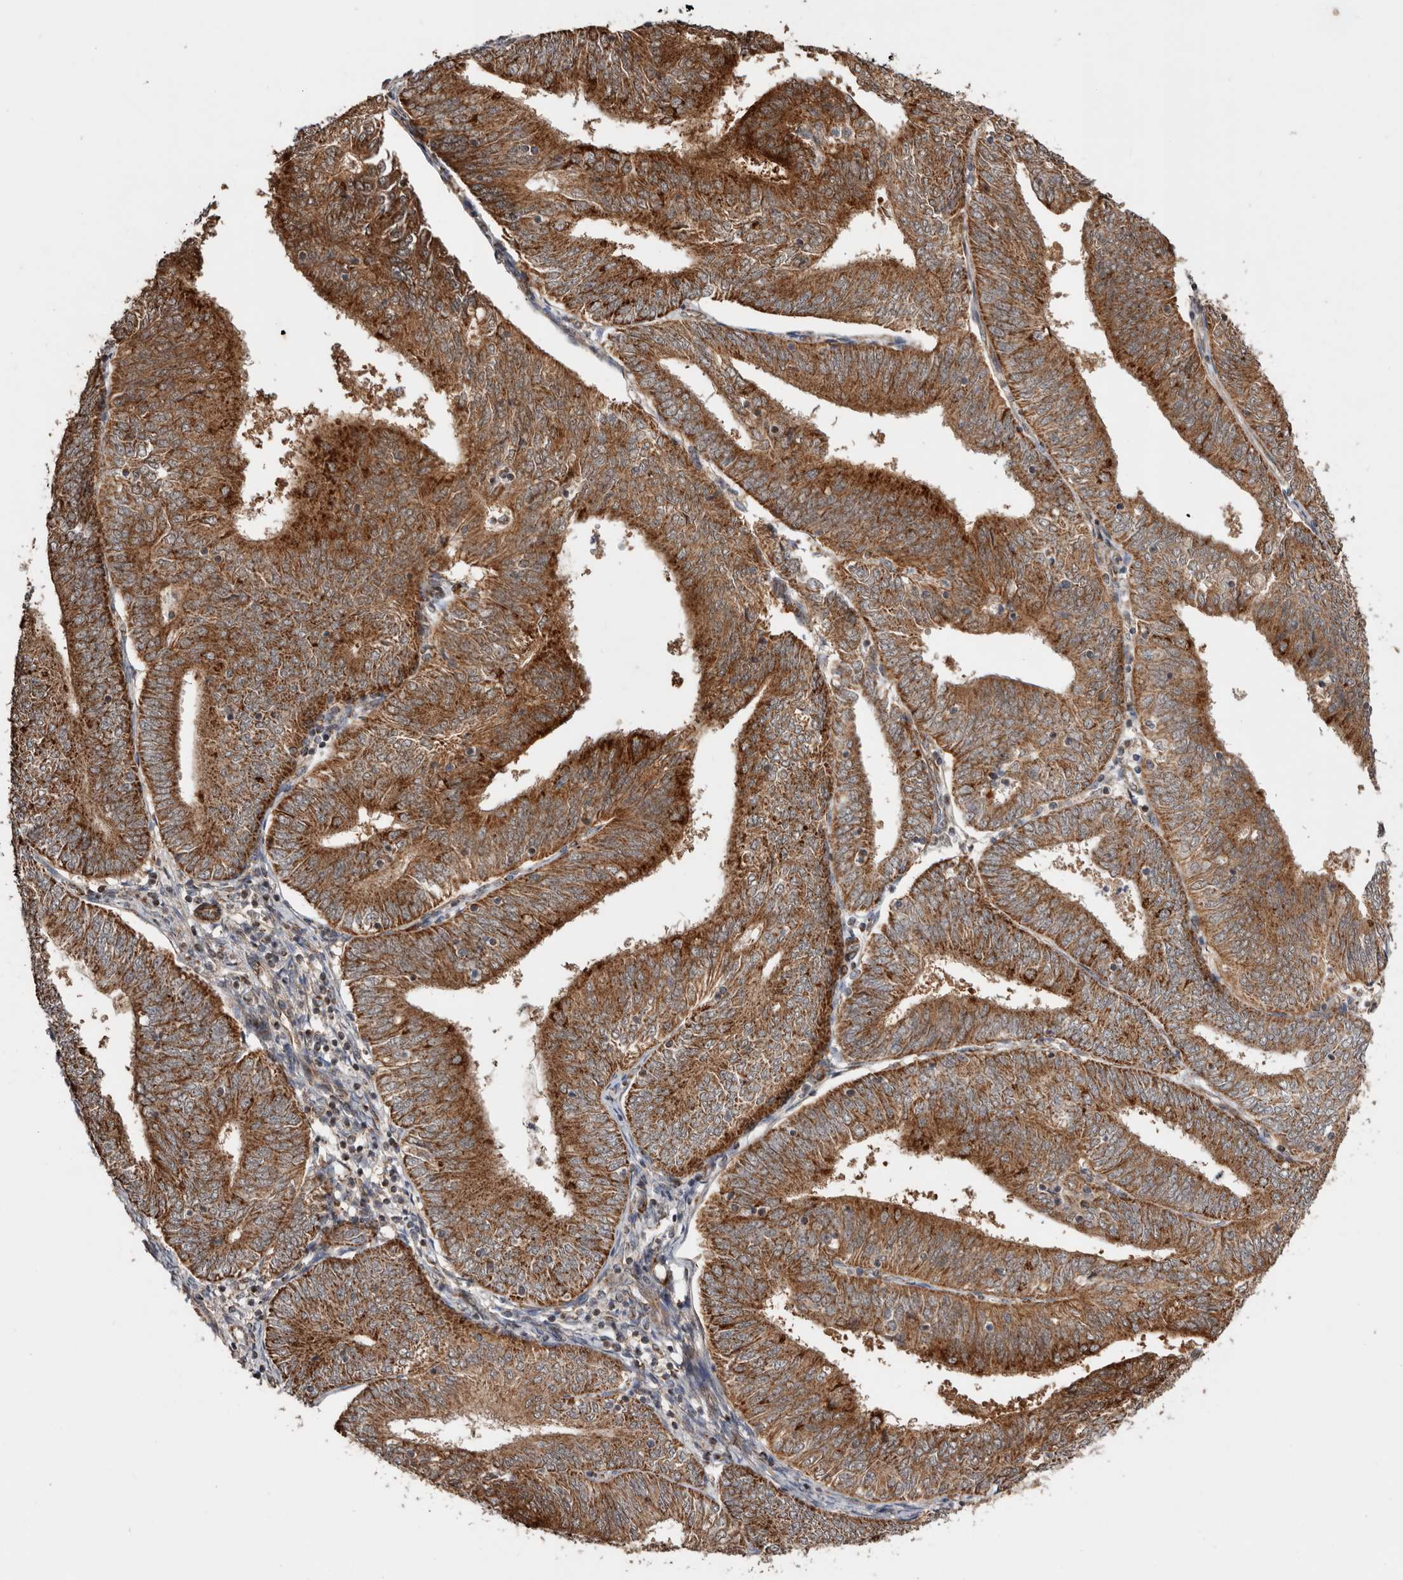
{"staining": {"intensity": "moderate", "quantity": ">75%", "location": "cytoplasmic/membranous"}, "tissue": "endometrial cancer", "cell_type": "Tumor cells", "image_type": "cancer", "snomed": [{"axis": "morphology", "description": "Adenocarcinoma, NOS"}, {"axis": "topography", "description": "Endometrium"}], "caption": "Endometrial cancer (adenocarcinoma) was stained to show a protein in brown. There is medium levels of moderate cytoplasmic/membranous staining in approximately >75% of tumor cells.", "gene": "PROKR1", "patient": {"sex": "female", "age": 58}}